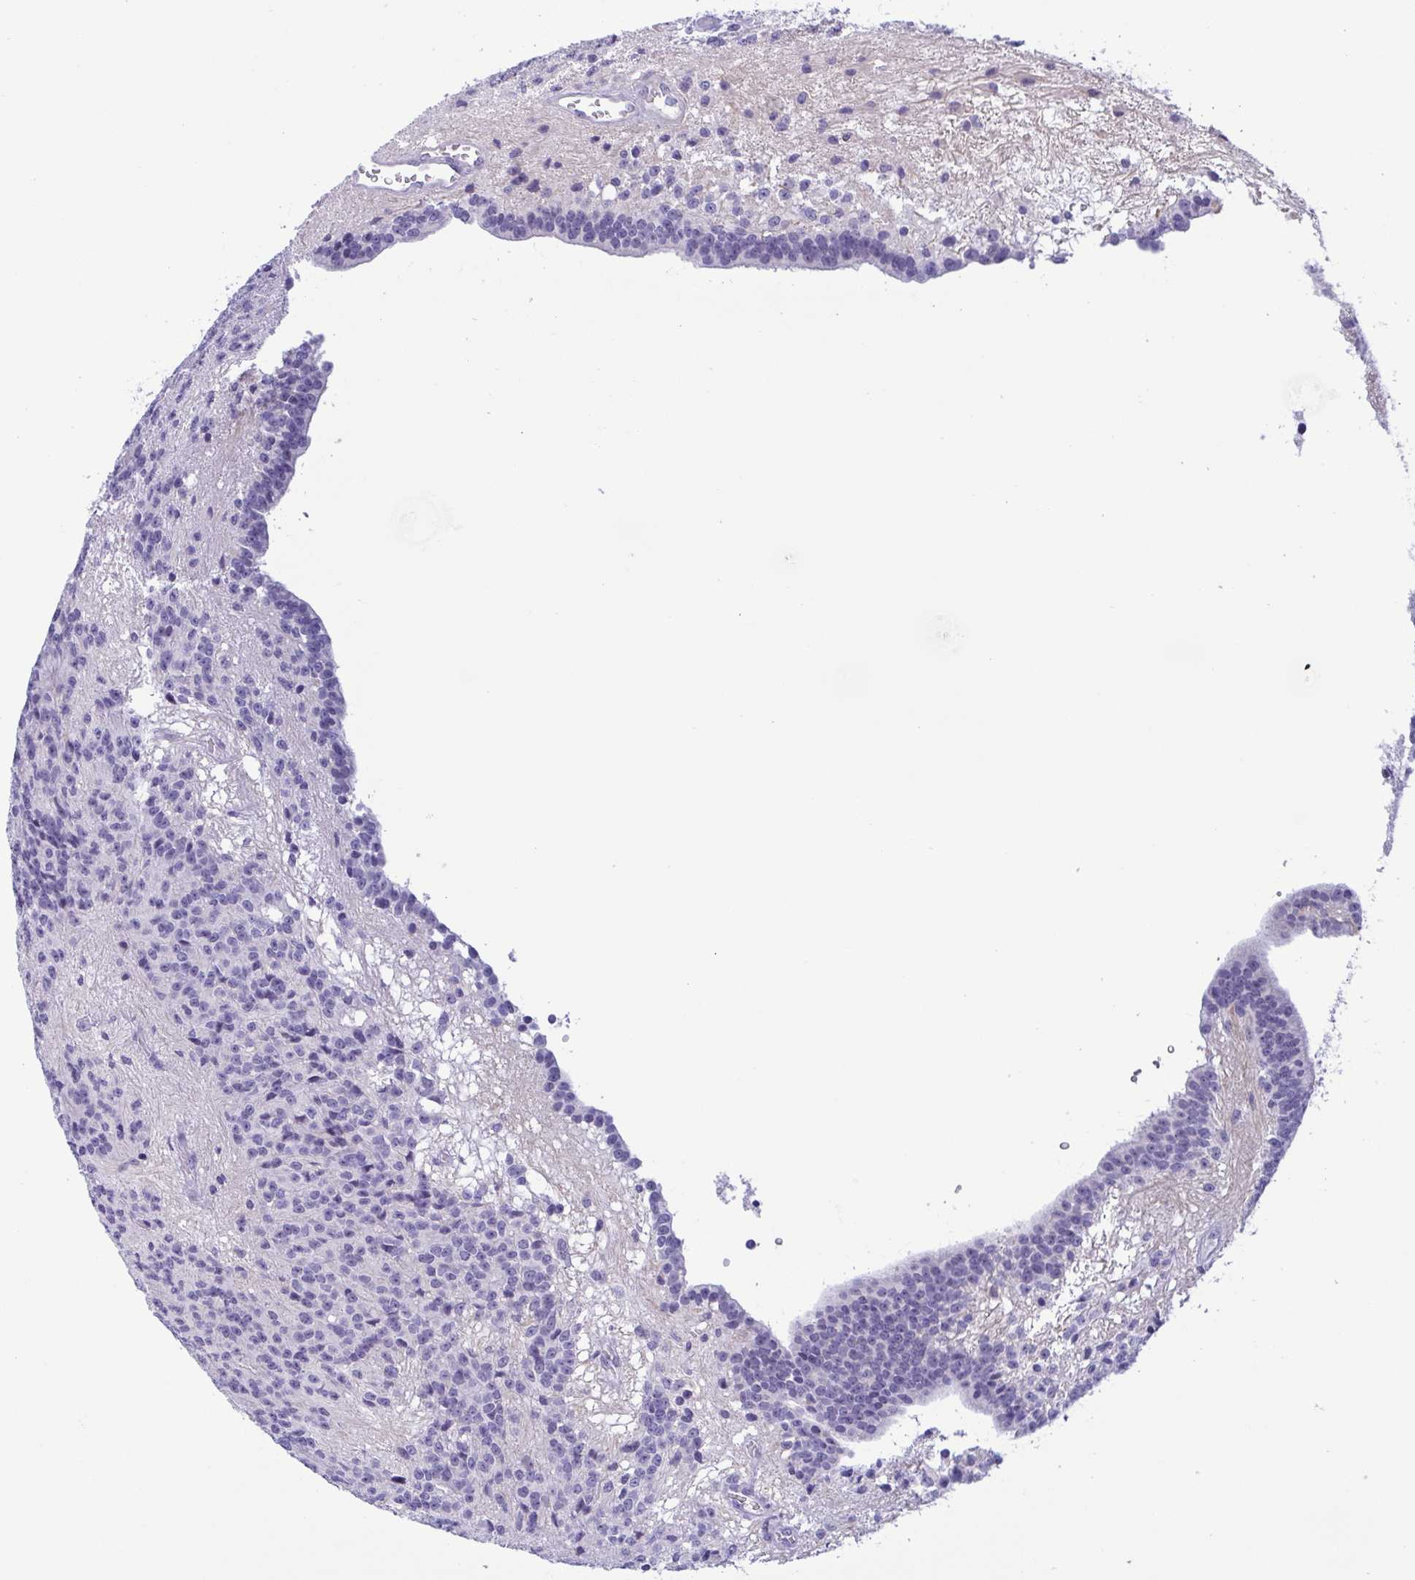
{"staining": {"intensity": "negative", "quantity": "none", "location": "none"}, "tissue": "glioma", "cell_type": "Tumor cells", "image_type": "cancer", "snomed": [{"axis": "morphology", "description": "Glioma, malignant, Low grade"}, {"axis": "topography", "description": "Brain"}], "caption": "Malignant glioma (low-grade) was stained to show a protein in brown. There is no significant staining in tumor cells.", "gene": "MYL7", "patient": {"sex": "male", "age": 31}}